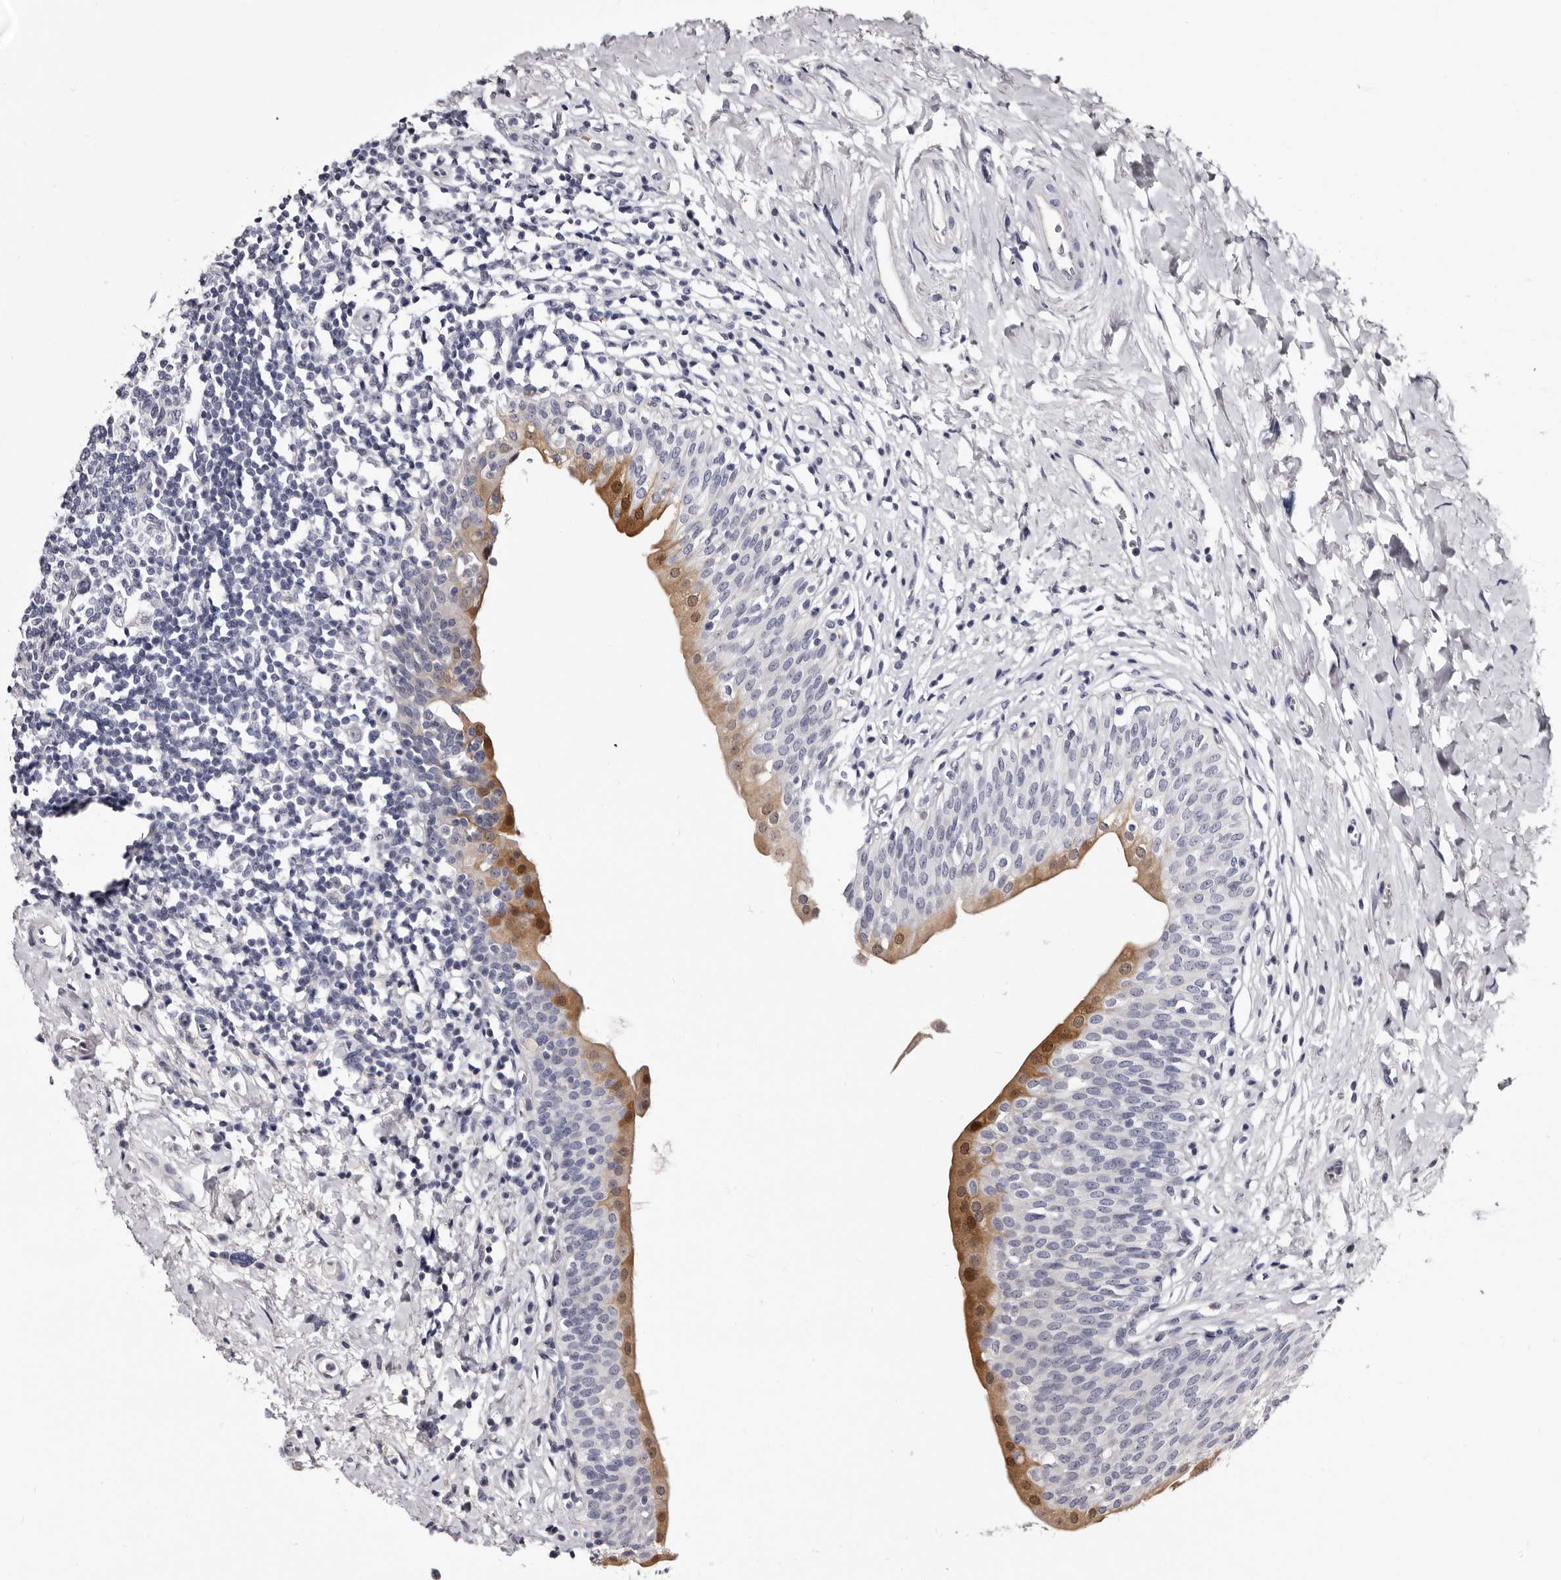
{"staining": {"intensity": "moderate", "quantity": "<25%", "location": "cytoplasmic/membranous"}, "tissue": "urinary bladder", "cell_type": "Urothelial cells", "image_type": "normal", "snomed": [{"axis": "morphology", "description": "Normal tissue, NOS"}, {"axis": "topography", "description": "Urinary bladder"}], "caption": "Protein expression by immunohistochemistry reveals moderate cytoplasmic/membranous staining in approximately <25% of urothelial cells in normal urinary bladder. The protein is shown in brown color, while the nuclei are stained blue.", "gene": "BPGM", "patient": {"sex": "male", "age": 83}}